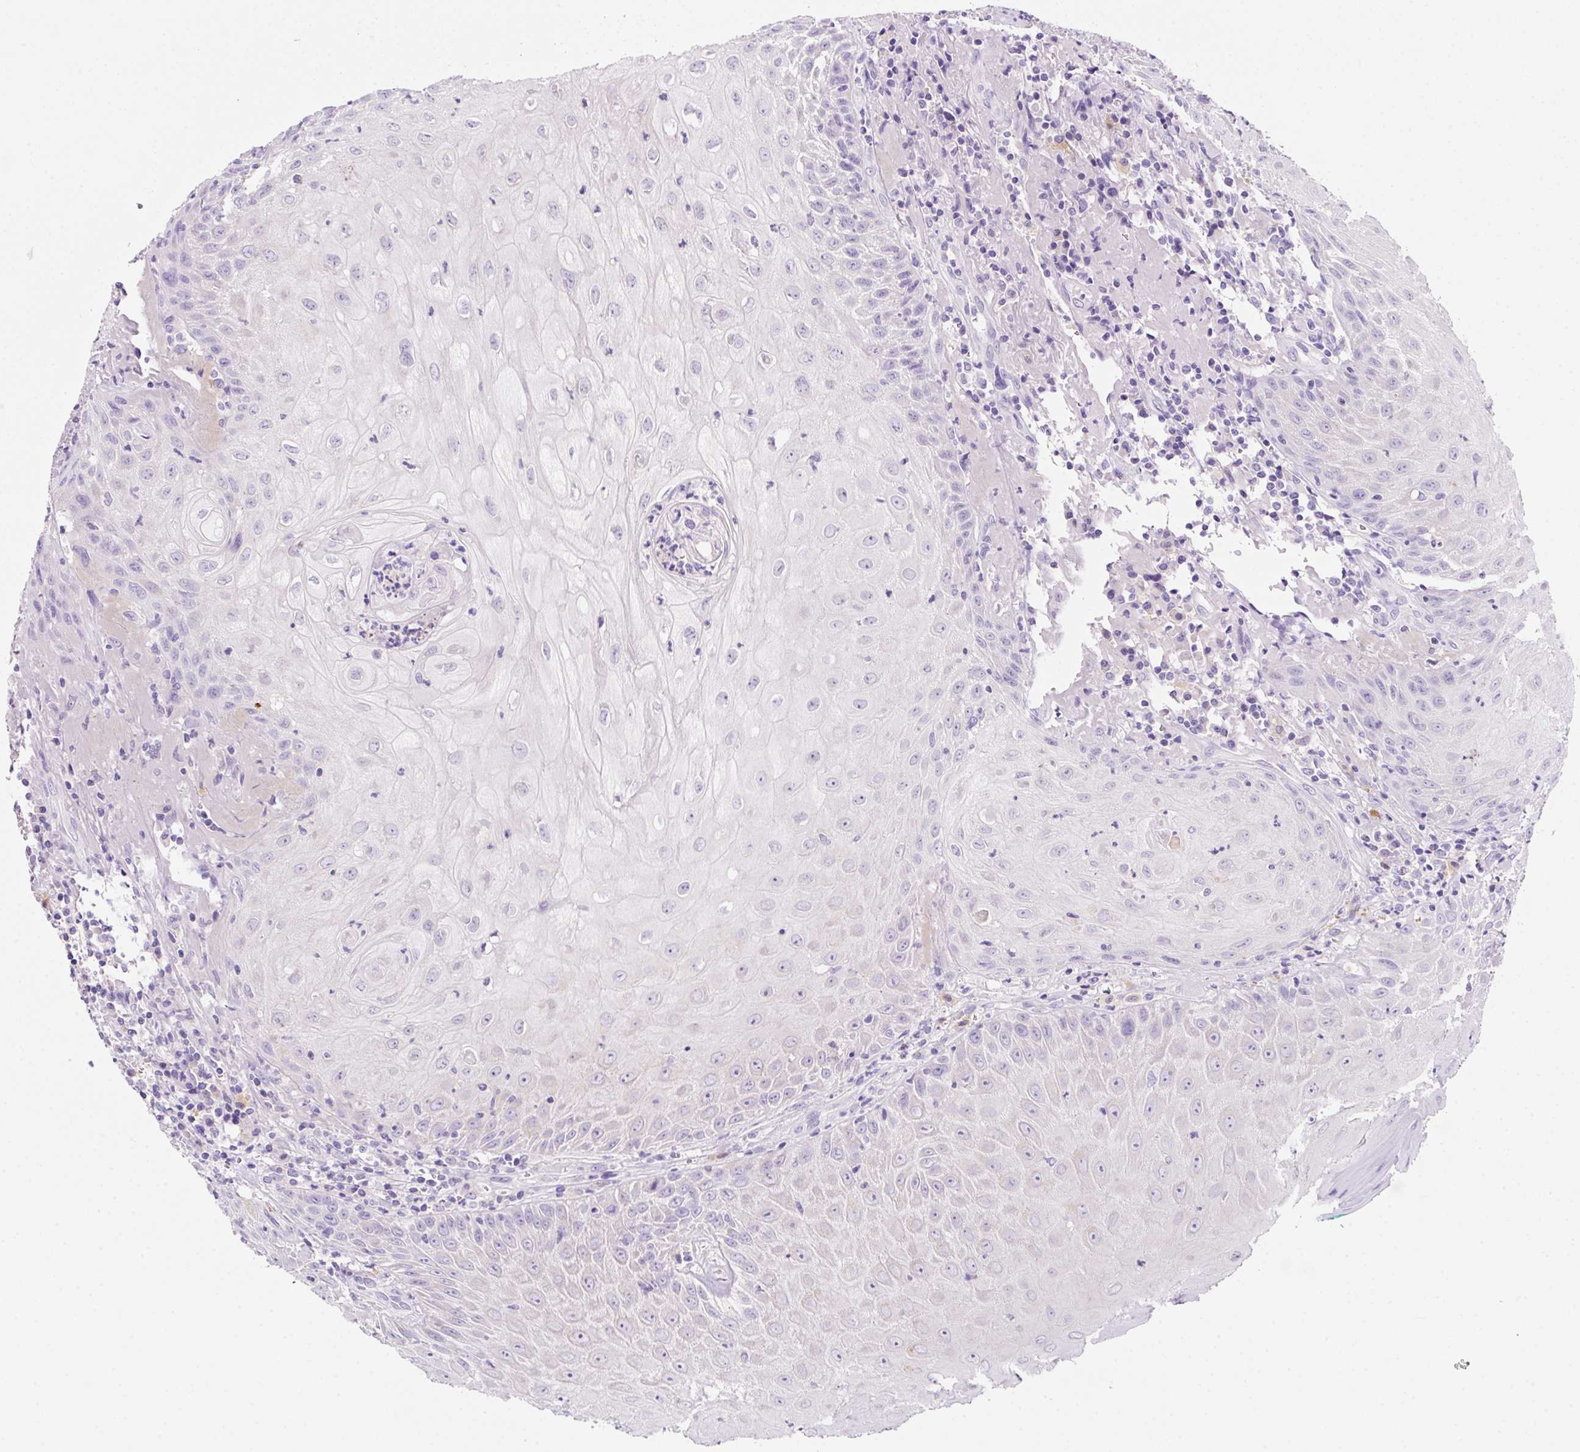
{"staining": {"intensity": "negative", "quantity": "none", "location": "none"}, "tissue": "head and neck cancer", "cell_type": "Tumor cells", "image_type": "cancer", "snomed": [{"axis": "morphology", "description": "Normal tissue, NOS"}, {"axis": "morphology", "description": "Squamous cell carcinoma, NOS"}, {"axis": "topography", "description": "Oral tissue"}, {"axis": "topography", "description": "Head-Neck"}], "caption": "Immunohistochemical staining of head and neck cancer (squamous cell carcinoma) reveals no significant positivity in tumor cells.", "gene": "NDST3", "patient": {"sex": "female", "age": 70}}